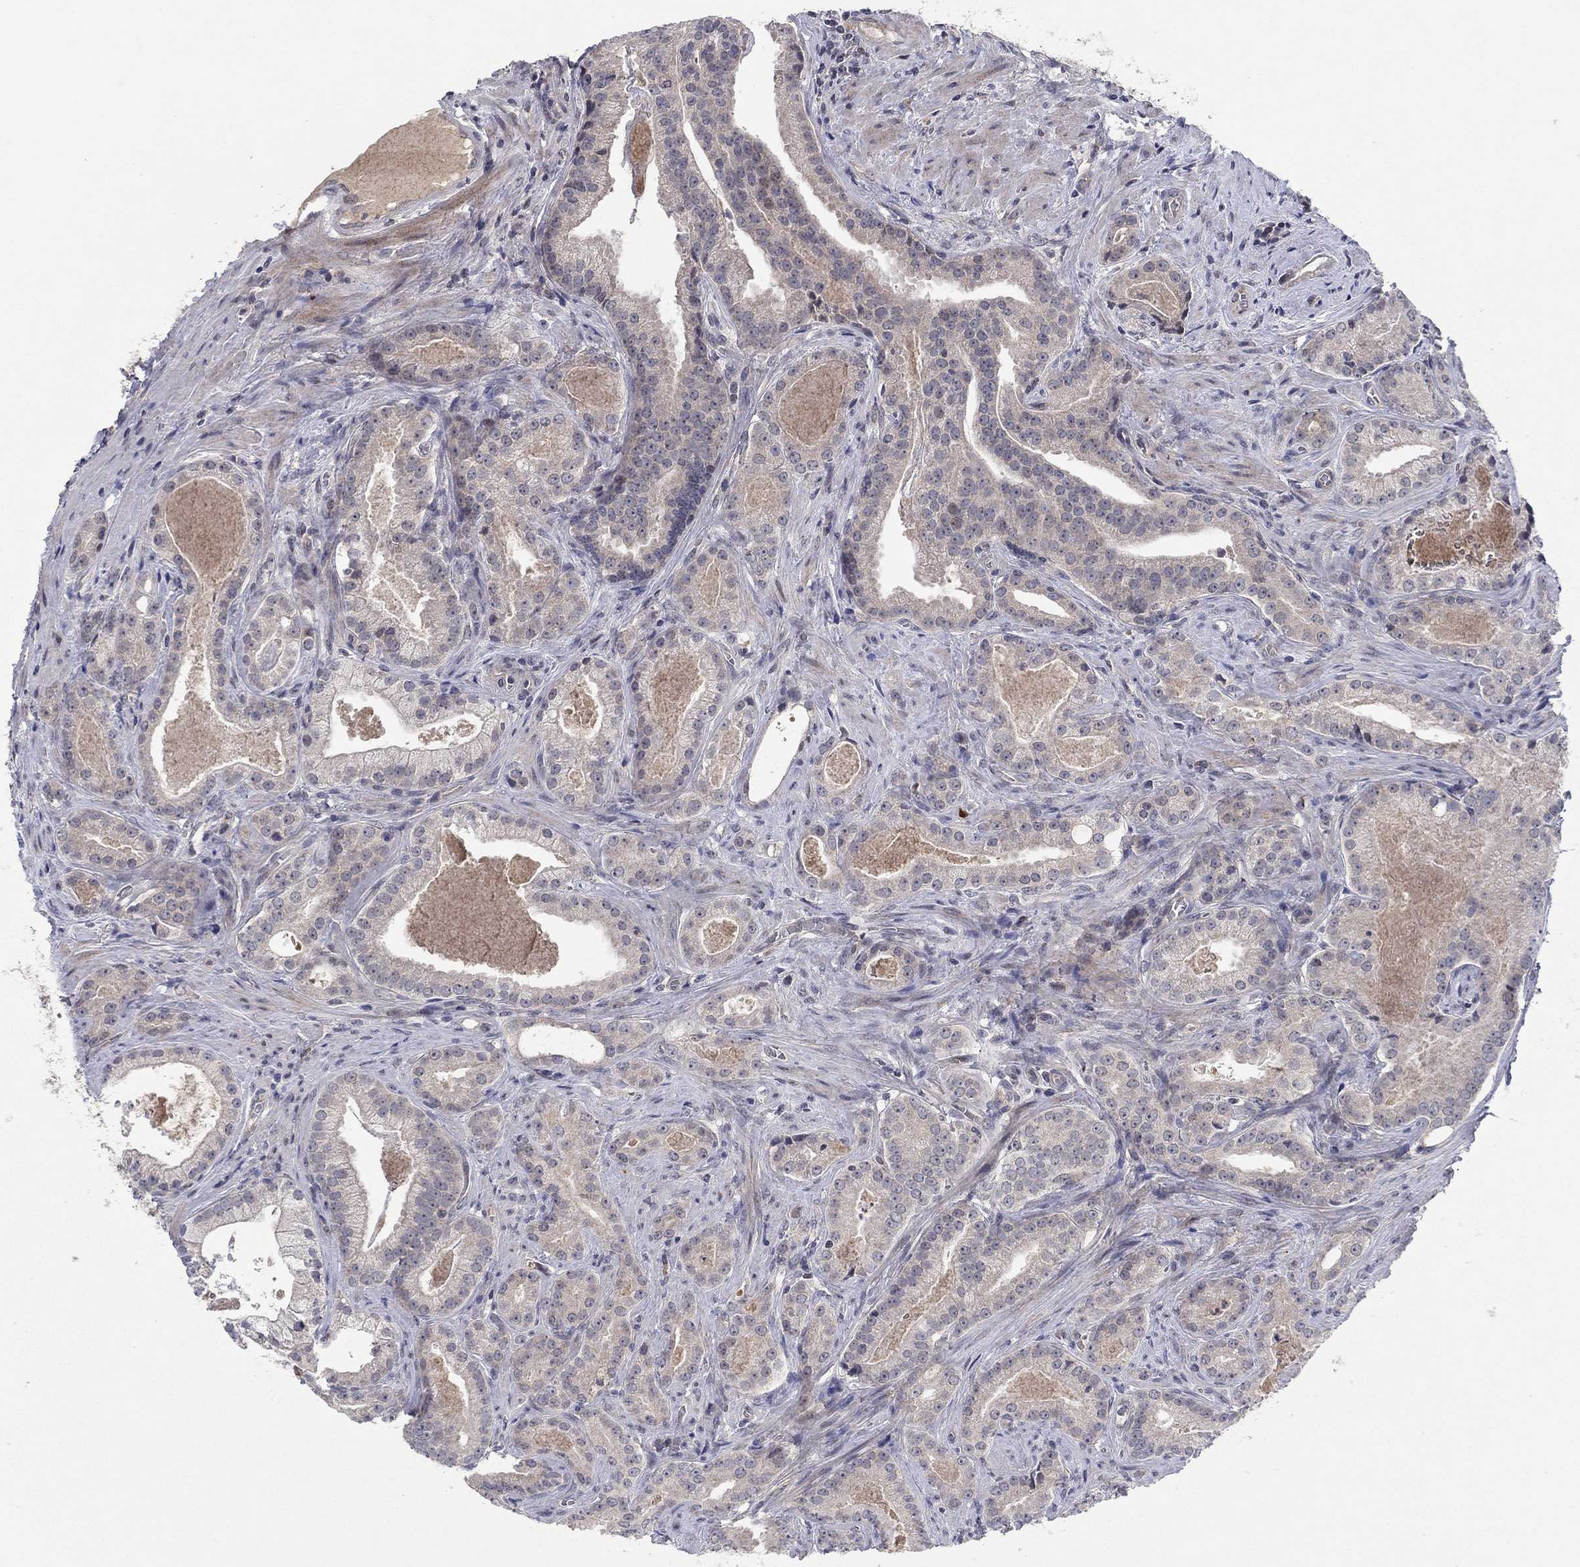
{"staining": {"intensity": "negative", "quantity": "none", "location": "none"}, "tissue": "prostate cancer", "cell_type": "Tumor cells", "image_type": "cancer", "snomed": [{"axis": "morphology", "description": "Adenocarcinoma, NOS"}, {"axis": "topography", "description": "Prostate"}], "caption": "An immunohistochemistry image of prostate cancer is shown. There is no staining in tumor cells of prostate cancer.", "gene": "IL4", "patient": {"sex": "male", "age": 61}}